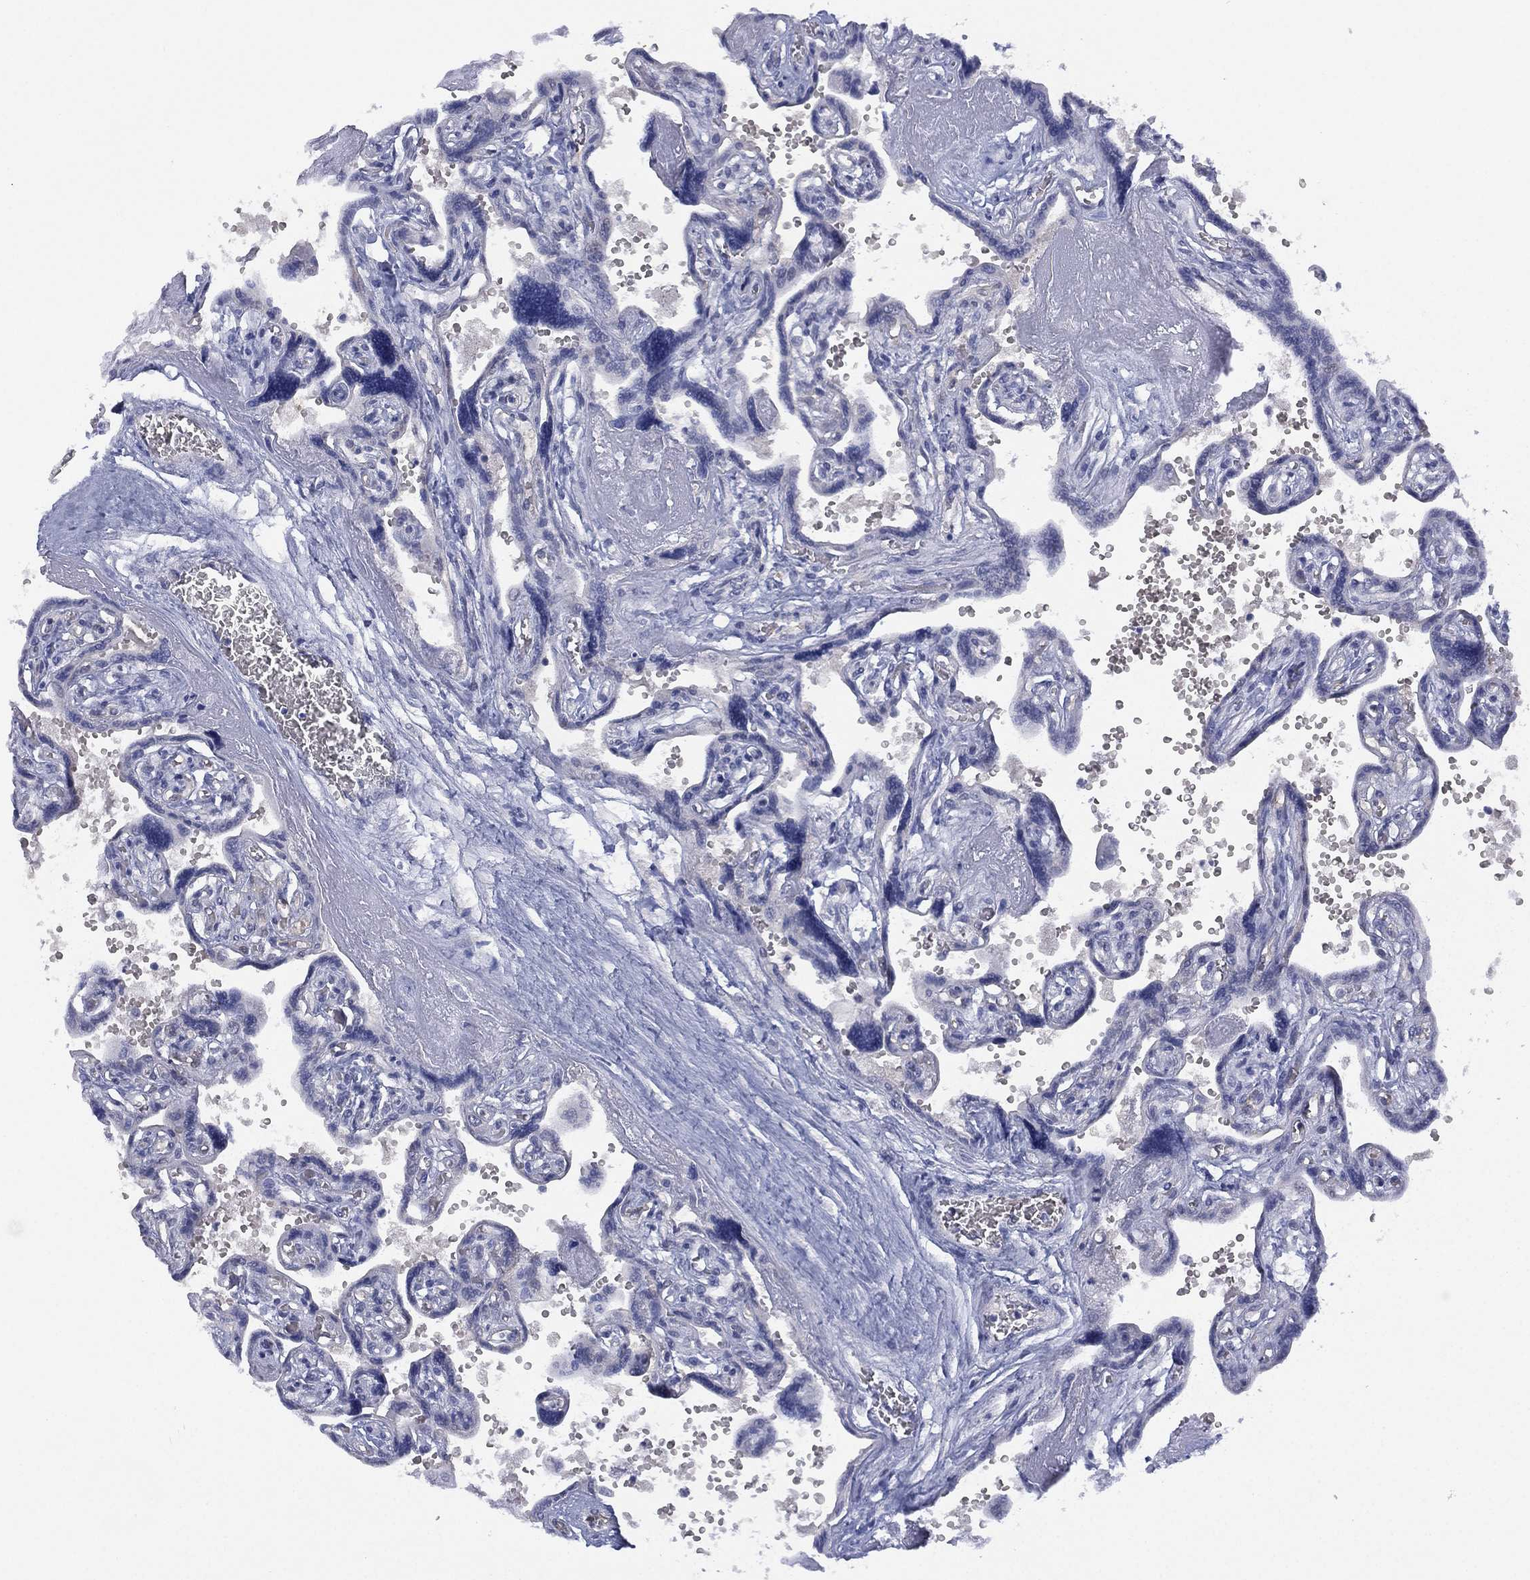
{"staining": {"intensity": "negative", "quantity": "none", "location": "none"}, "tissue": "placenta", "cell_type": "Trophoblastic cells", "image_type": "normal", "snomed": [{"axis": "morphology", "description": "Normal tissue, NOS"}, {"axis": "topography", "description": "Placenta"}], "caption": "This is a micrograph of IHC staining of benign placenta, which shows no expression in trophoblastic cells.", "gene": "DDAH1", "patient": {"sex": "female", "age": 32}}